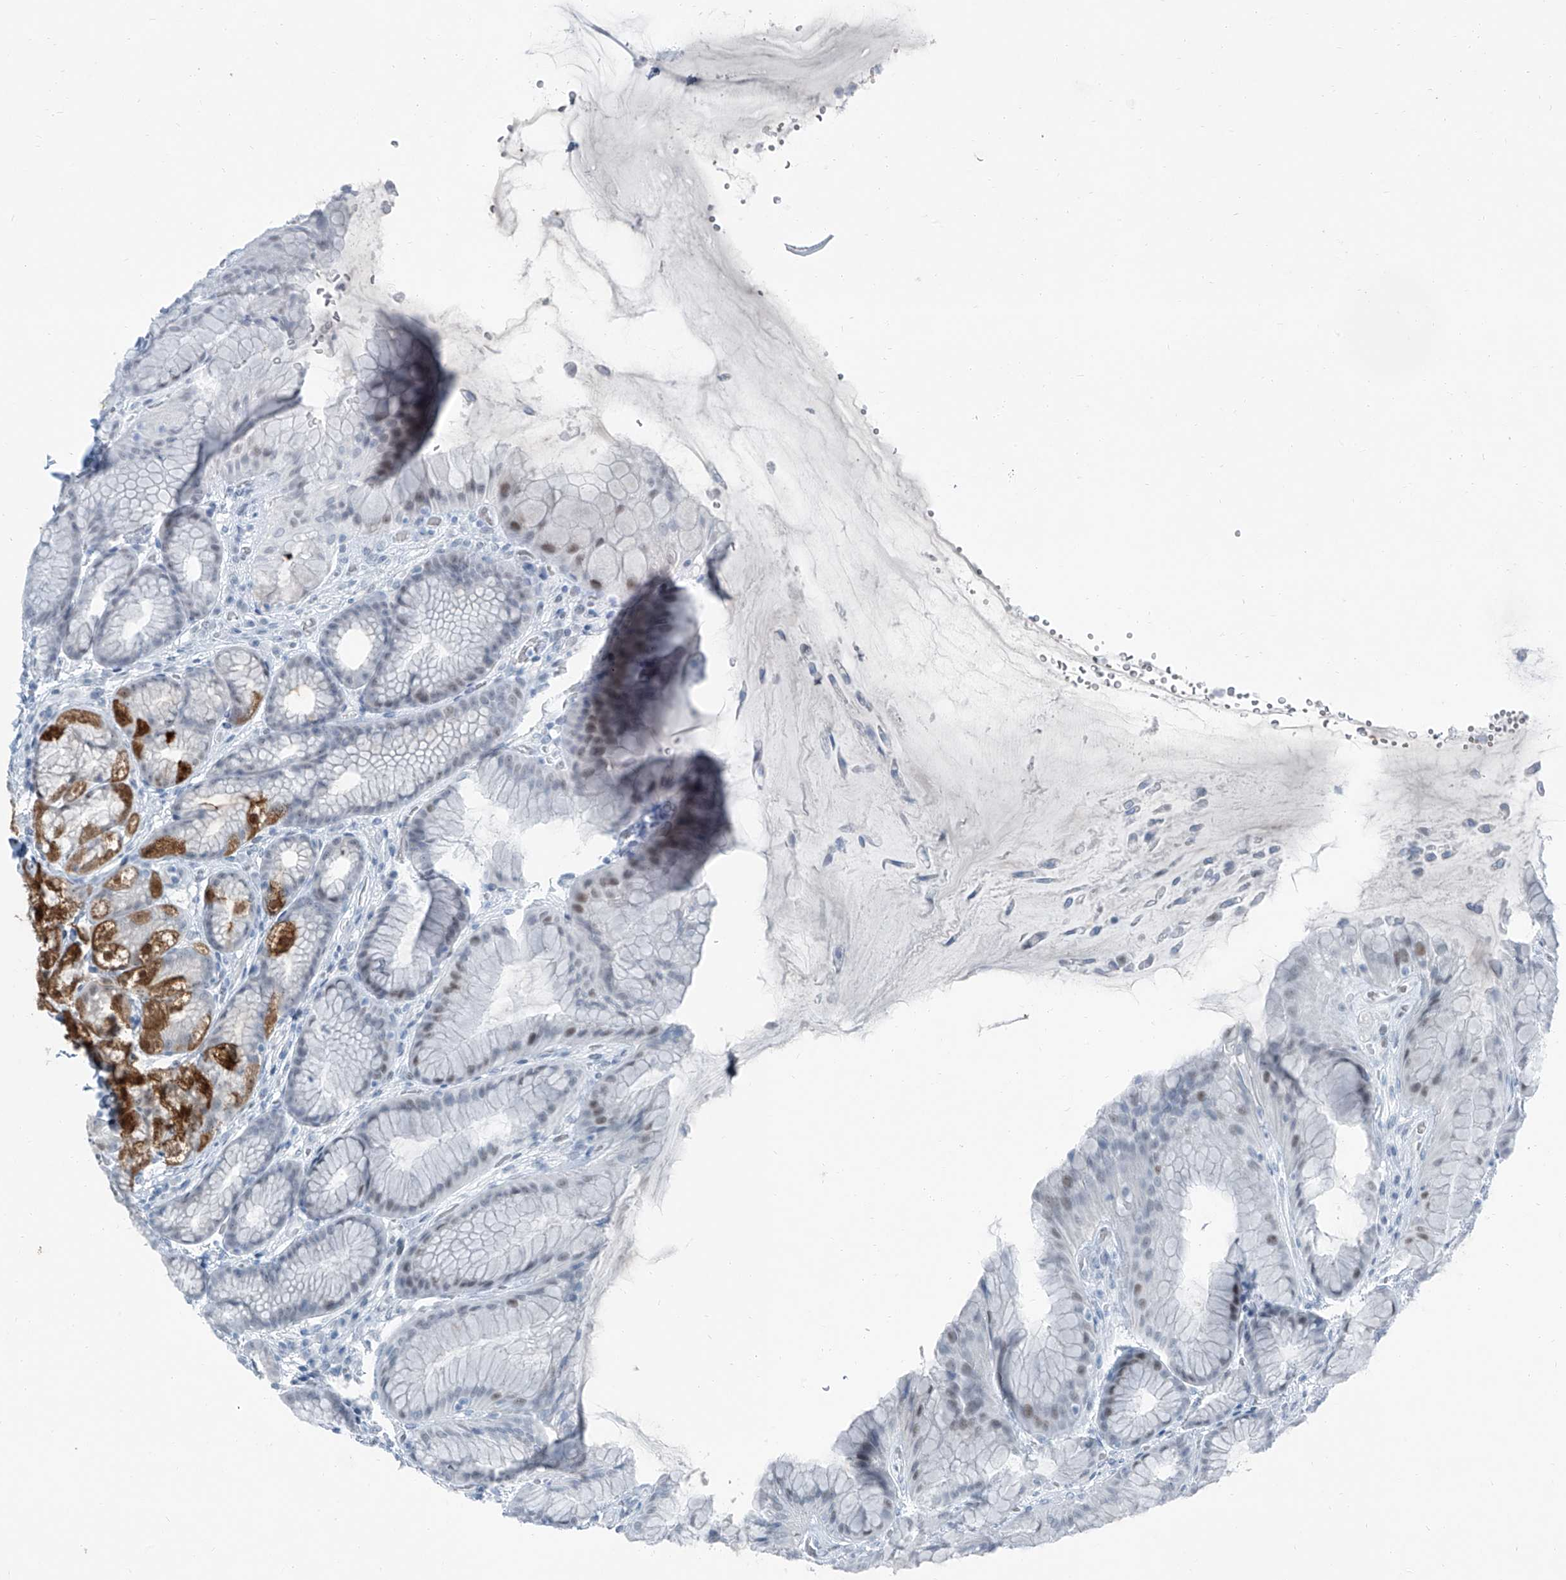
{"staining": {"intensity": "moderate", "quantity": "<25%", "location": "cytoplasmic/membranous,nuclear"}, "tissue": "stomach", "cell_type": "Glandular cells", "image_type": "normal", "snomed": [{"axis": "morphology", "description": "Normal tissue, NOS"}, {"axis": "topography", "description": "Stomach"}], "caption": "Immunohistochemistry photomicrograph of normal stomach: human stomach stained using IHC shows low levels of moderate protein expression localized specifically in the cytoplasmic/membranous,nuclear of glandular cells, appearing as a cytoplasmic/membranous,nuclear brown color.", "gene": "RGN", "patient": {"sex": "male", "age": 57}}